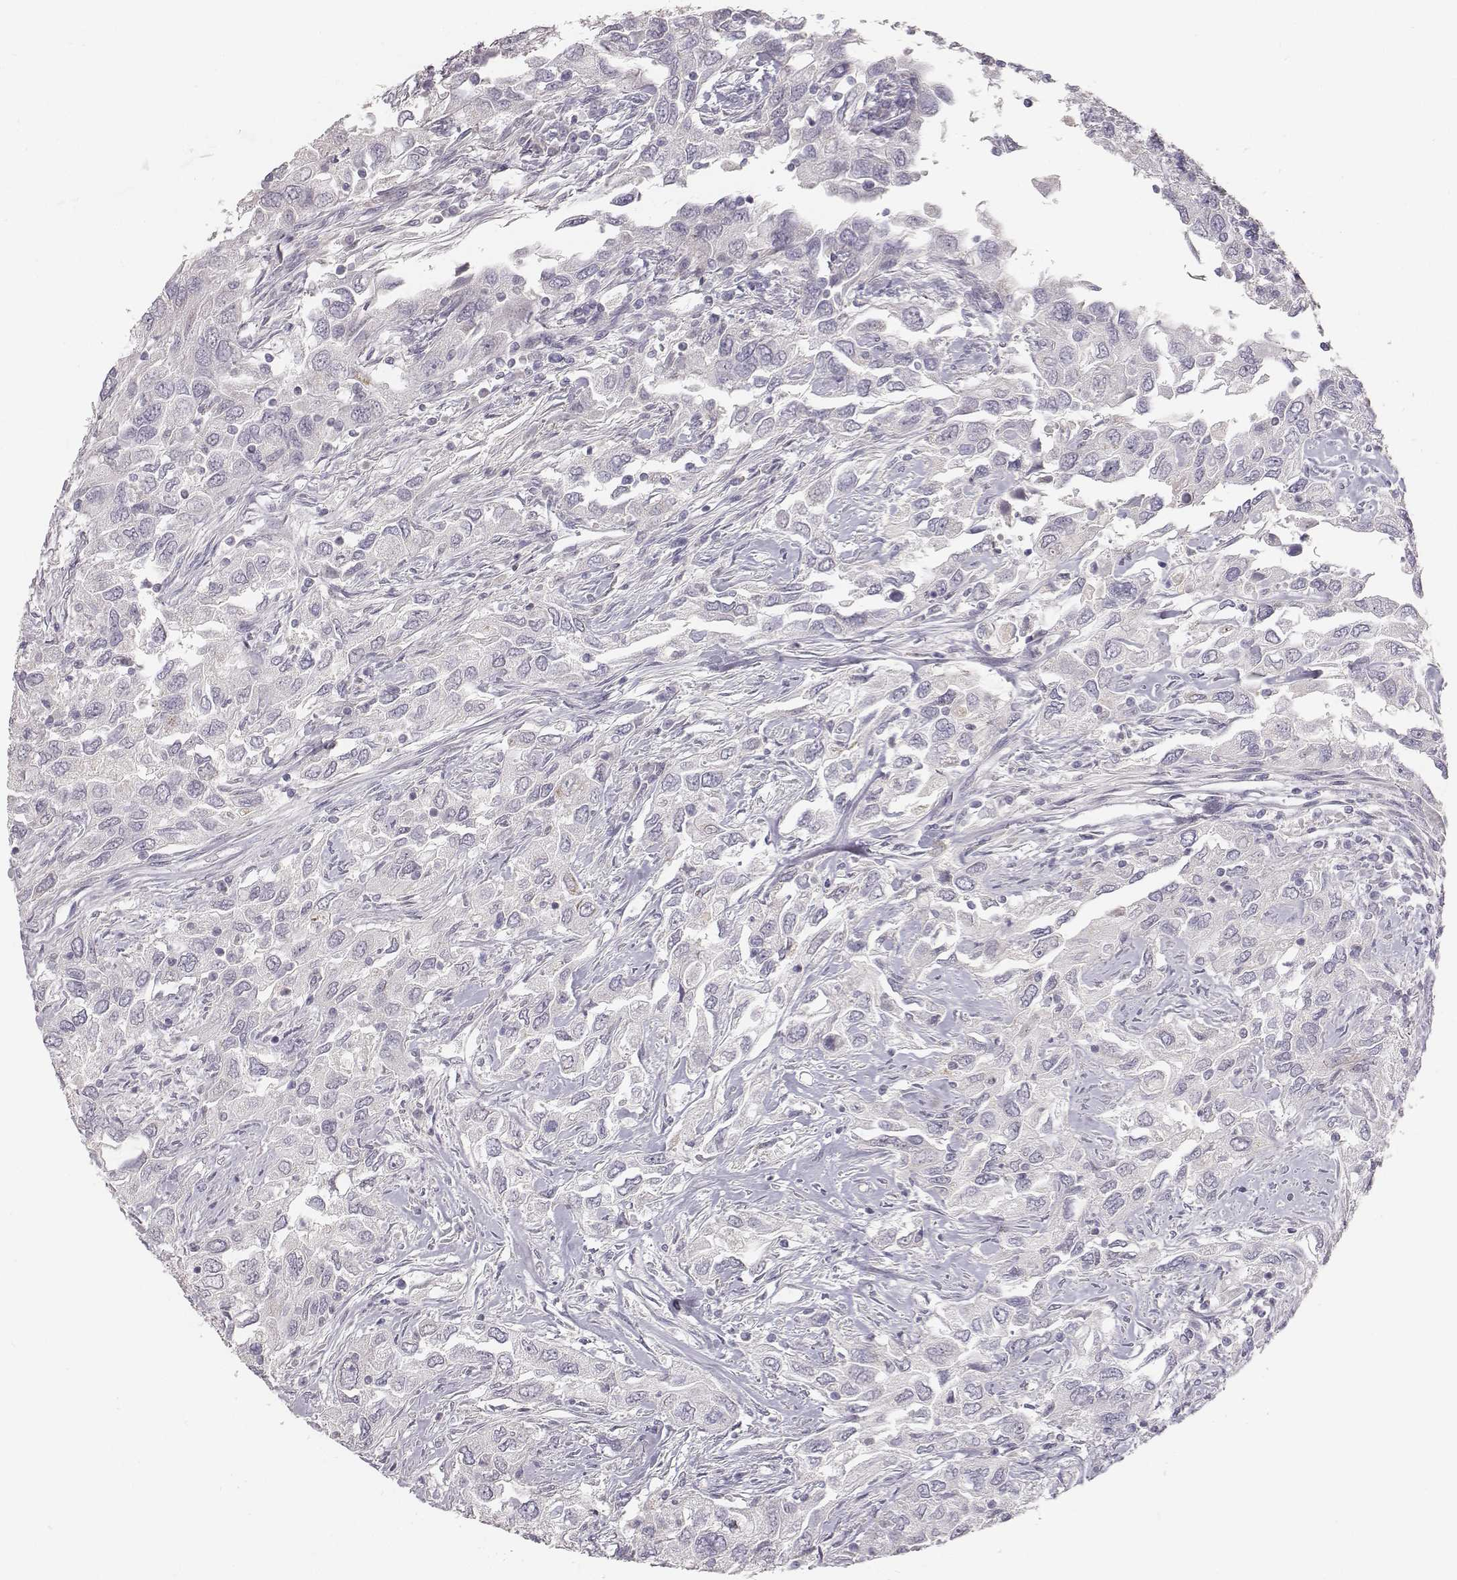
{"staining": {"intensity": "negative", "quantity": "none", "location": "none"}, "tissue": "urothelial cancer", "cell_type": "Tumor cells", "image_type": "cancer", "snomed": [{"axis": "morphology", "description": "Urothelial carcinoma, High grade"}, {"axis": "topography", "description": "Urinary bladder"}], "caption": "A high-resolution image shows immunohistochemistry staining of urothelial carcinoma (high-grade), which shows no significant positivity in tumor cells.", "gene": "ABCD3", "patient": {"sex": "male", "age": 76}}